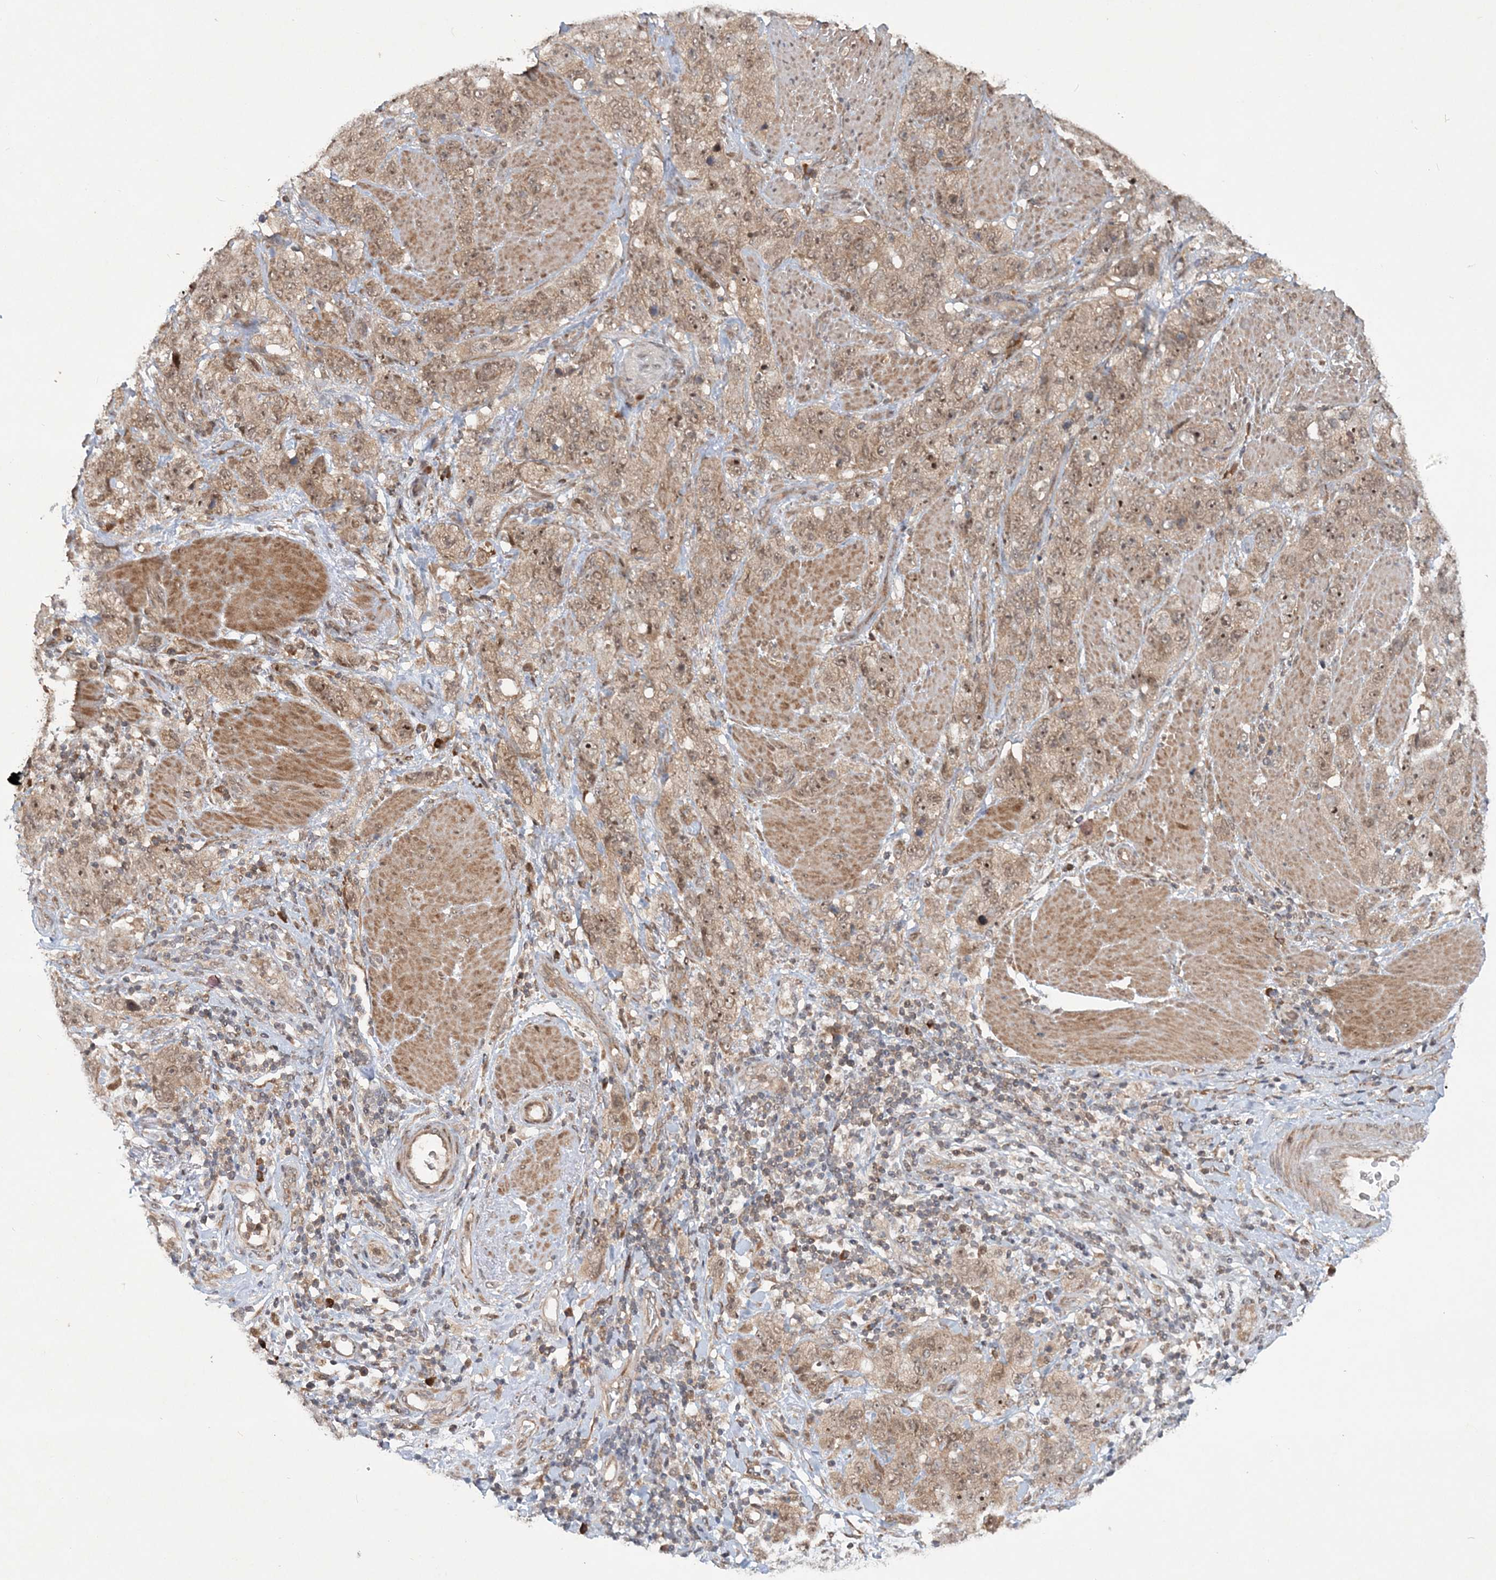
{"staining": {"intensity": "weak", "quantity": ">75%", "location": "cytoplasmic/membranous,nuclear"}, "tissue": "stomach cancer", "cell_type": "Tumor cells", "image_type": "cancer", "snomed": [{"axis": "morphology", "description": "Adenocarcinoma, NOS"}, {"axis": "topography", "description": "Stomach"}], "caption": "DAB immunohistochemical staining of human adenocarcinoma (stomach) demonstrates weak cytoplasmic/membranous and nuclear protein staining in approximately >75% of tumor cells.", "gene": "UBR3", "patient": {"sex": "male", "age": 48}}